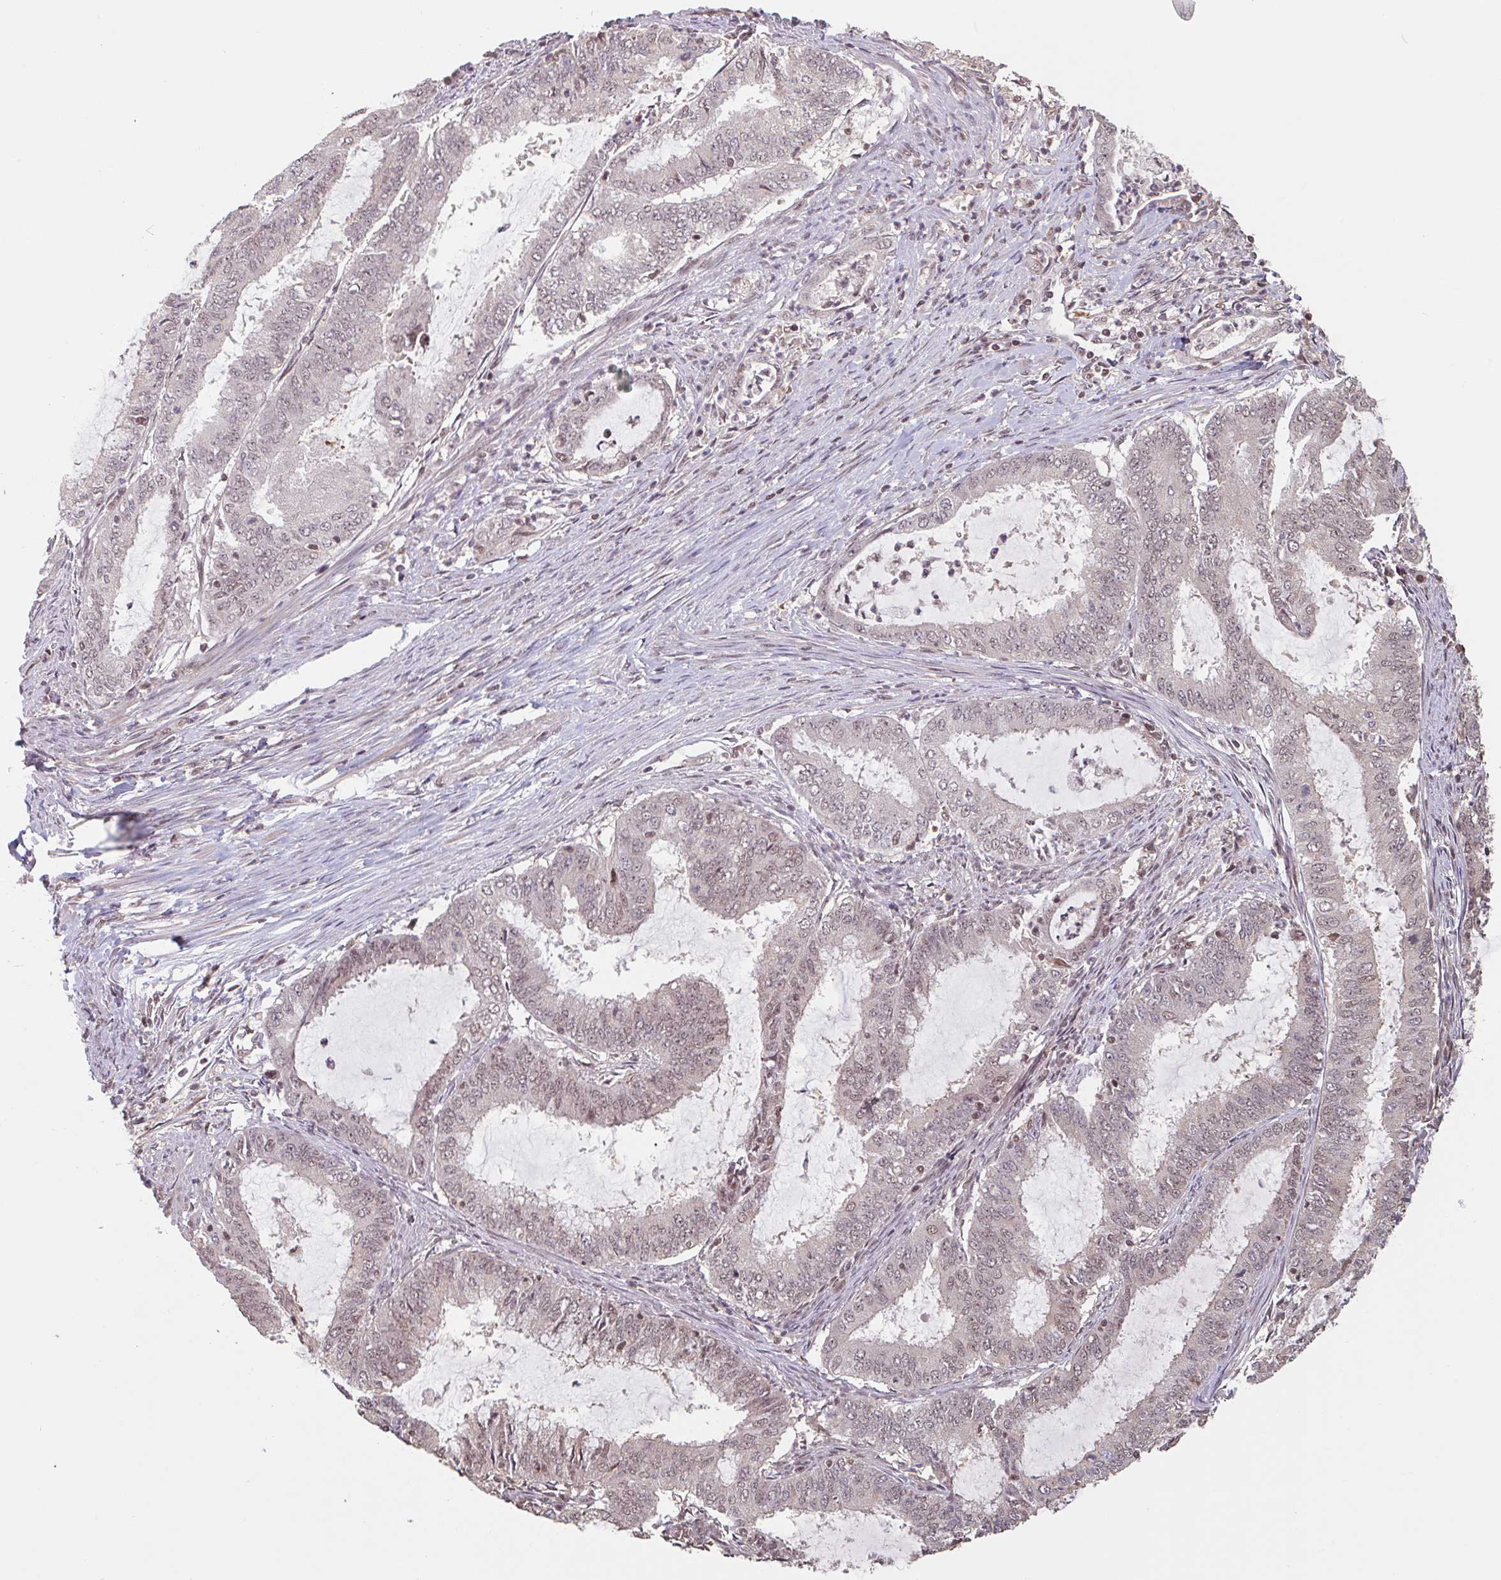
{"staining": {"intensity": "weak", "quantity": ">75%", "location": "nuclear"}, "tissue": "endometrial cancer", "cell_type": "Tumor cells", "image_type": "cancer", "snomed": [{"axis": "morphology", "description": "Adenocarcinoma, NOS"}, {"axis": "topography", "description": "Endometrium"}], "caption": "Weak nuclear positivity for a protein is present in approximately >75% of tumor cells of adenocarcinoma (endometrial) using immunohistochemistry (IHC).", "gene": "DR1", "patient": {"sex": "female", "age": 51}}